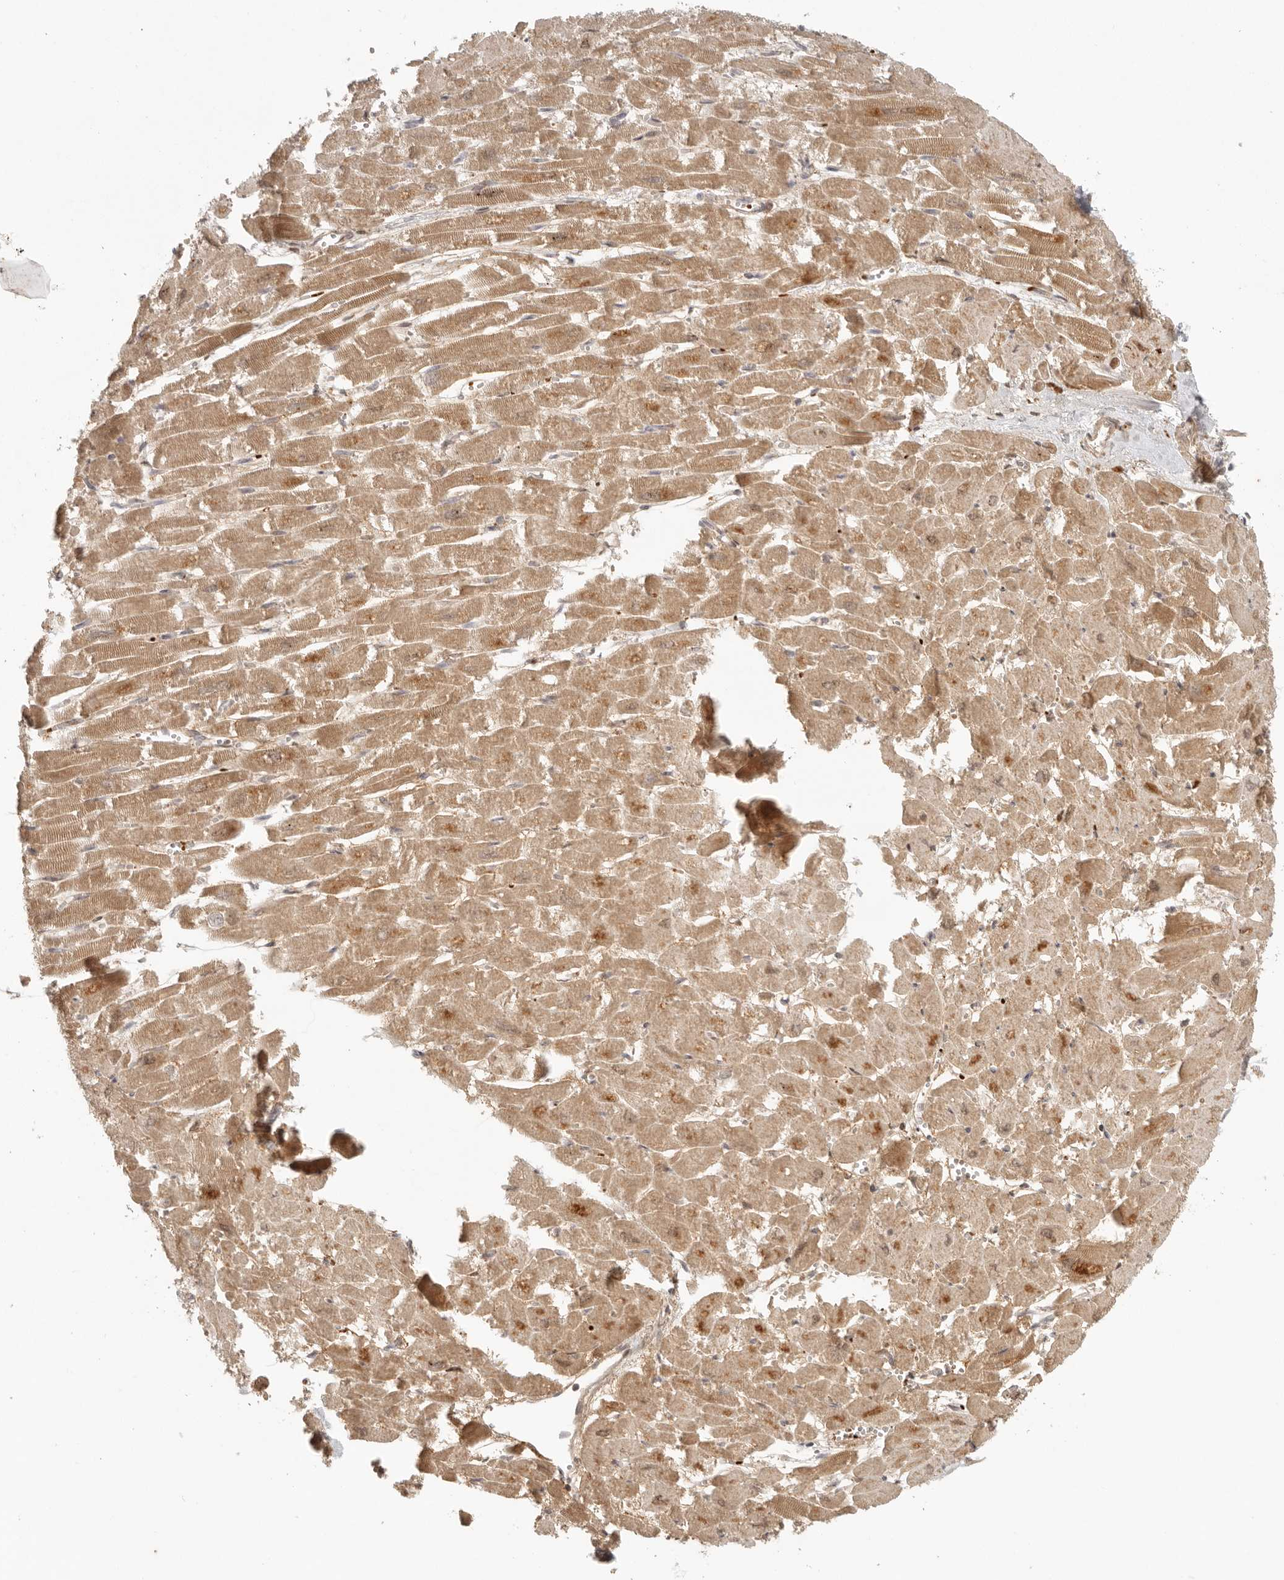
{"staining": {"intensity": "moderate", "quantity": "25%-75%", "location": "cytoplasmic/membranous"}, "tissue": "heart muscle", "cell_type": "Cardiomyocytes", "image_type": "normal", "snomed": [{"axis": "morphology", "description": "Normal tissue, NOS"}, {"axis": "topography", "description": "Heart"}], "caption": "Immunohistochemical staining of normal heart muscle demonstrates 25%-75% levels of moderate cytoplasmic/membranous protein positivity in about 25%-75% of cardiomyocytes.", "gene": "AHDC1", "patient": {"sex": "male", "age": 54}}